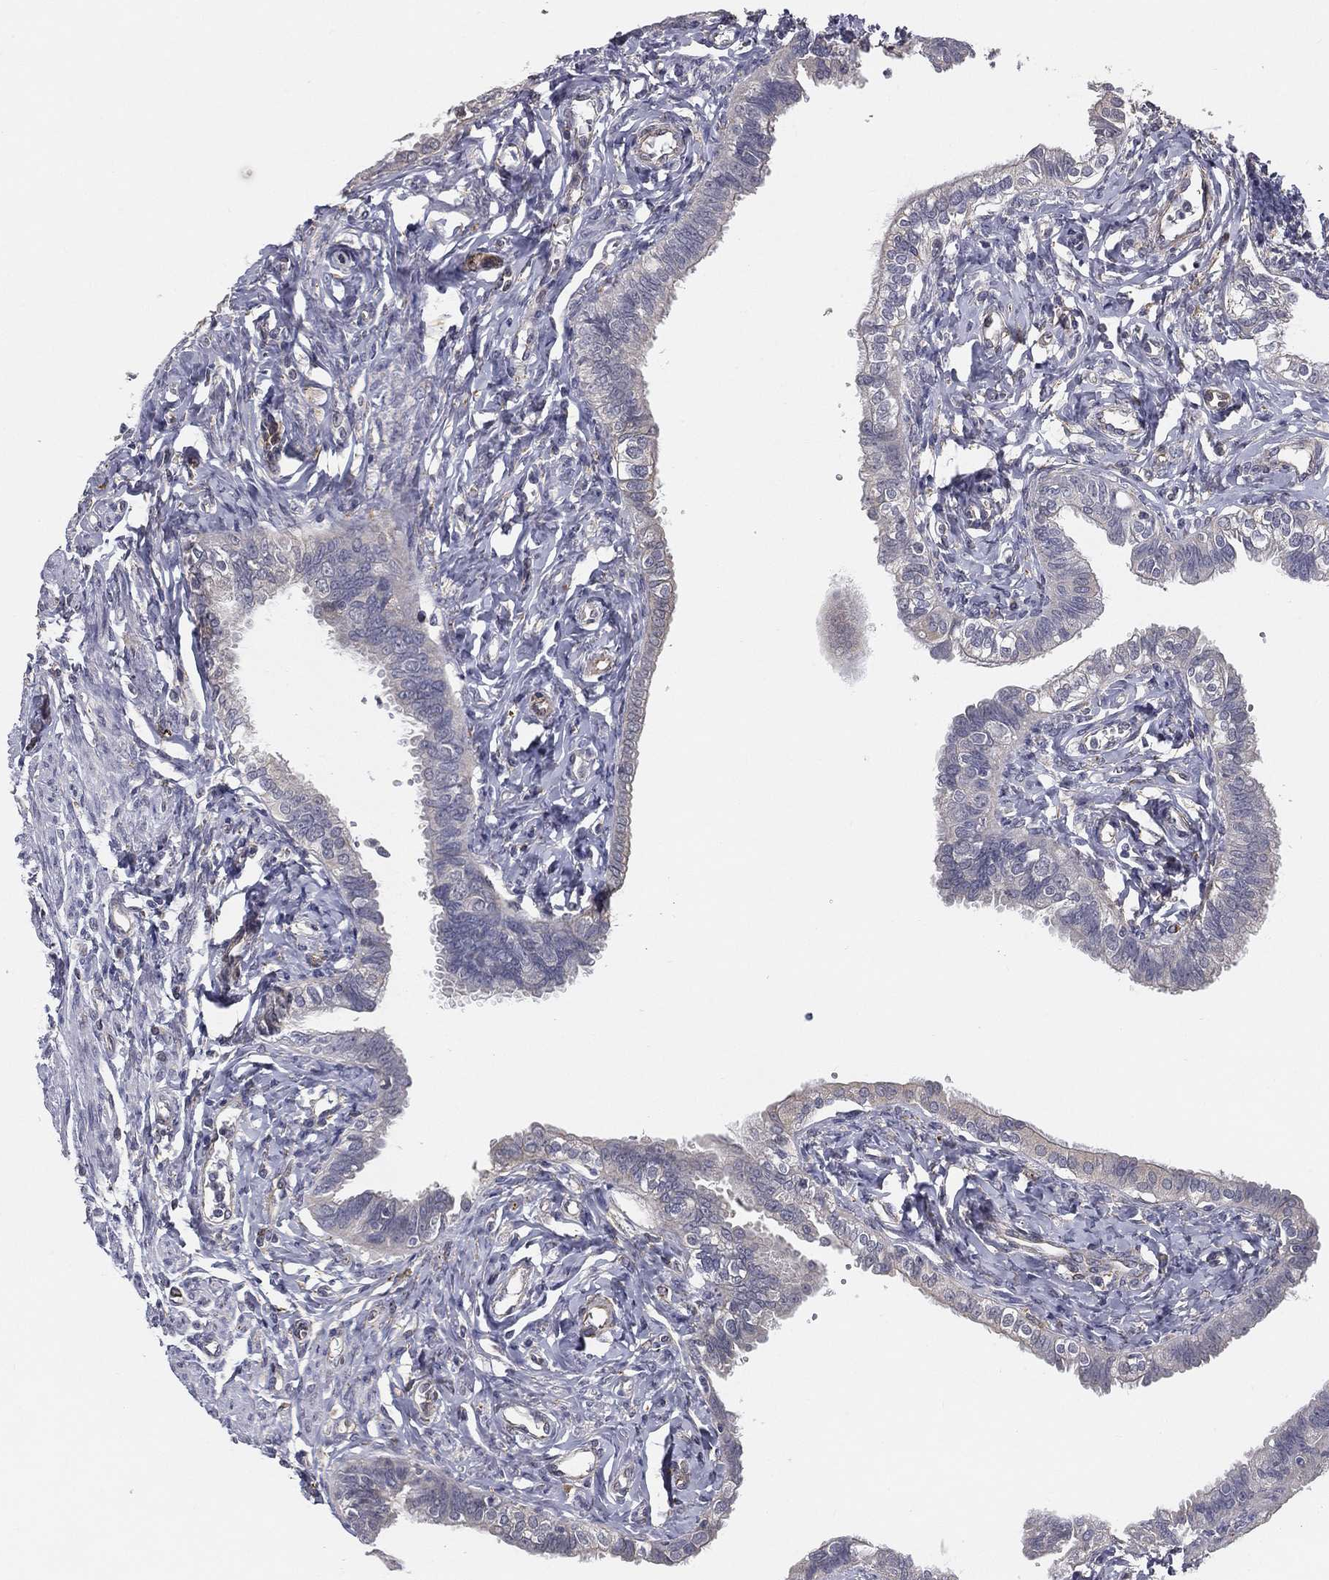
{"staining": {"intensity": "negative", "quantity": "none", "location": "none"}, "tissue": "fallopian tube", "cell_type": "Glandular cells", "image_type": "normal", "snomed": [{"axis": "morphology", "description": "Normal tissue, NOS"}, {"axis": "topography", "description": "Fallopian tube"}], "caption": "This micrograph is of normal fallopian tube stained with IHC to label a protein in brown with the nuclei are counter-stained blue. There is no expression in glandular cells. The staining was performed using DAB to visualize the protein expression in brown, while the nuclei were stained in blue with hematoxylin (Magnification: 20x).", "gene": "LRRC56", "patient": {"sex": "female", "age": 54}}